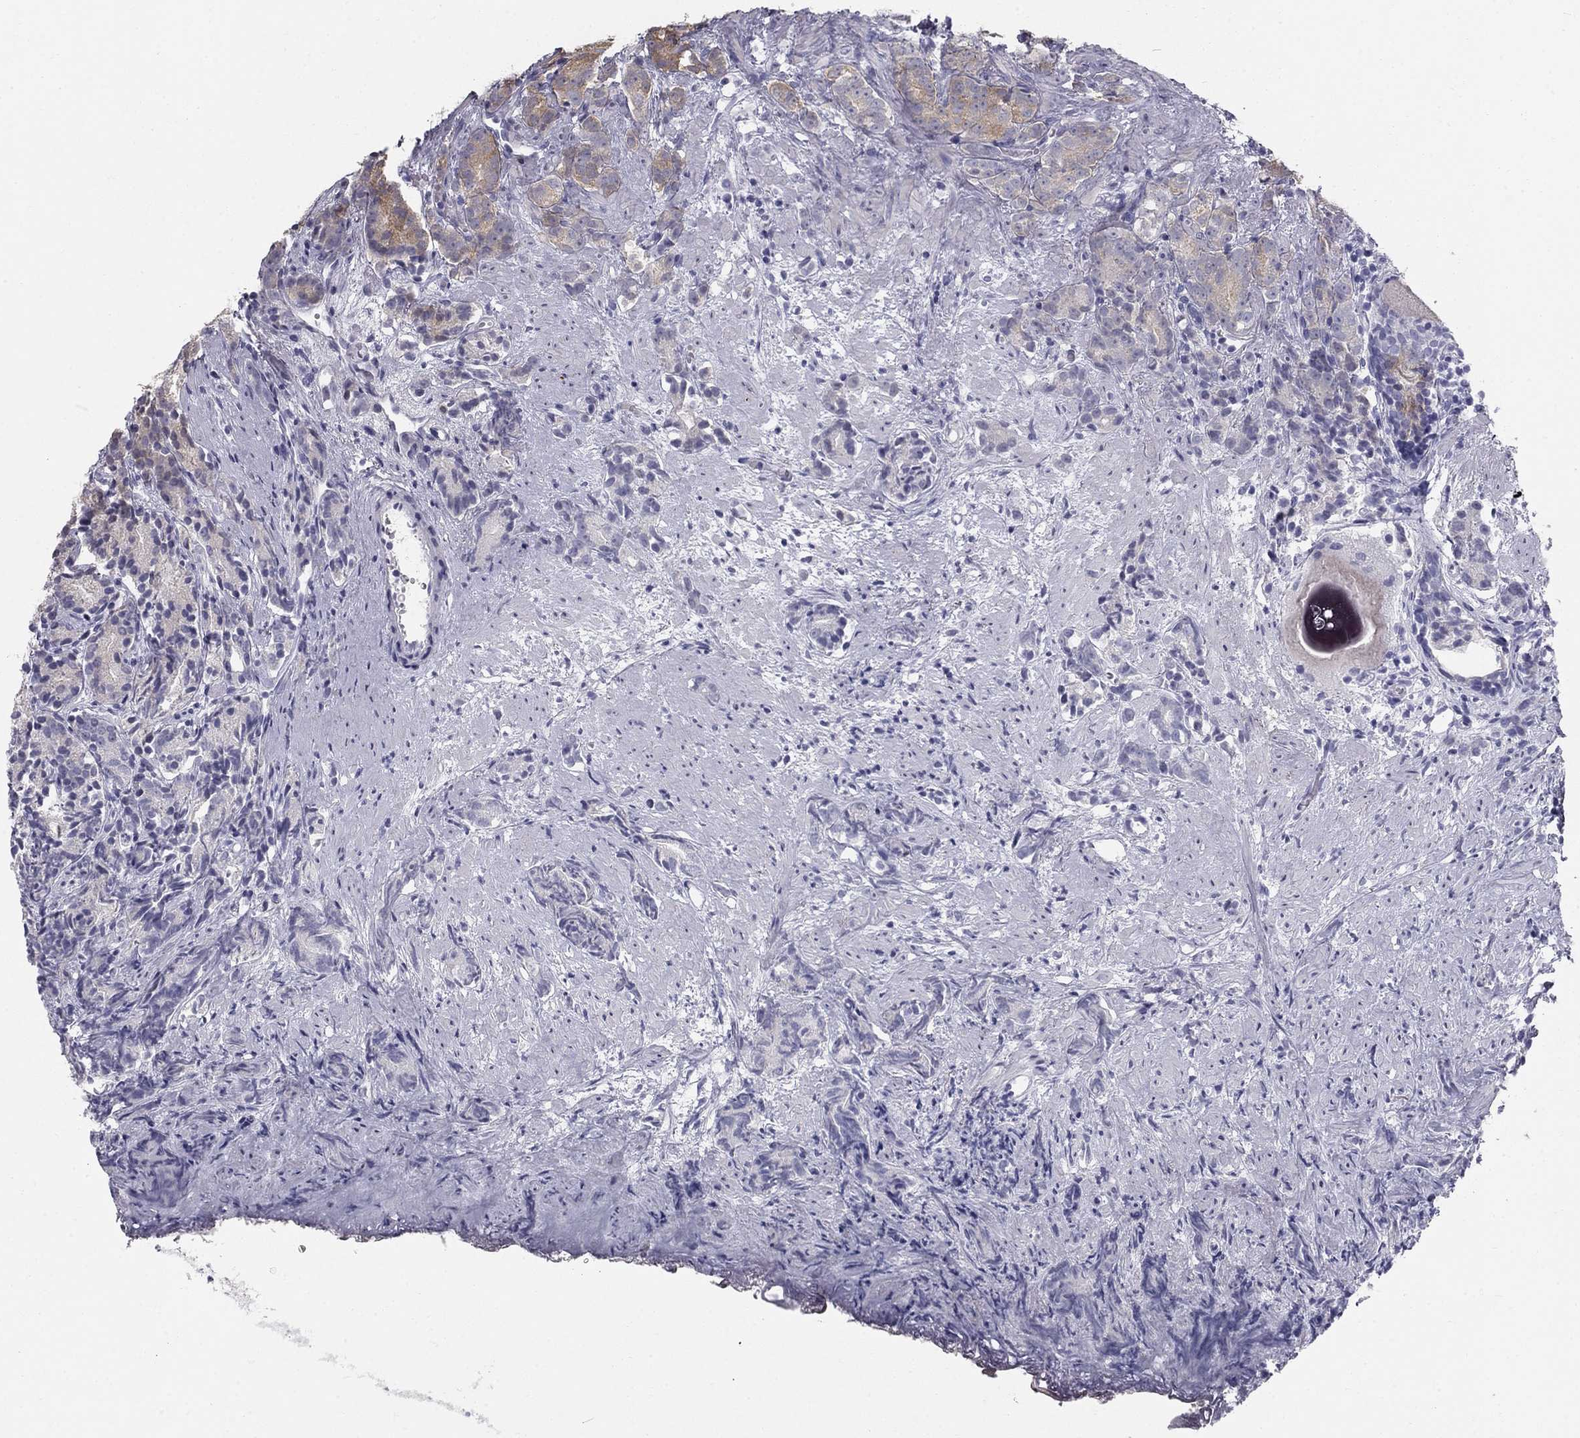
{"staining": {"intensity": "weak", "quantity": "25%-75%", "location": "cytoplasmic/membranous"}, "tissue": "prostate cancer", "cell_type": "Tumor cells", "image_type": "cancer", "snomed": [{"axis": "morphology", "description": "Adenocarcinoma, High grade"}, {"axis": "topography", "description": "Prostate"}], "caption": "The photomicrograph demonstrates immunohistochemical staining of prostate cancer (adenocarcinoma (high-grade)). There is weak cytoplasmic/membranous expression is present in about 25%-75% of tumor cells.", "gene": "SULT2B1", "patient": {"sex": "male", "age": 90}}